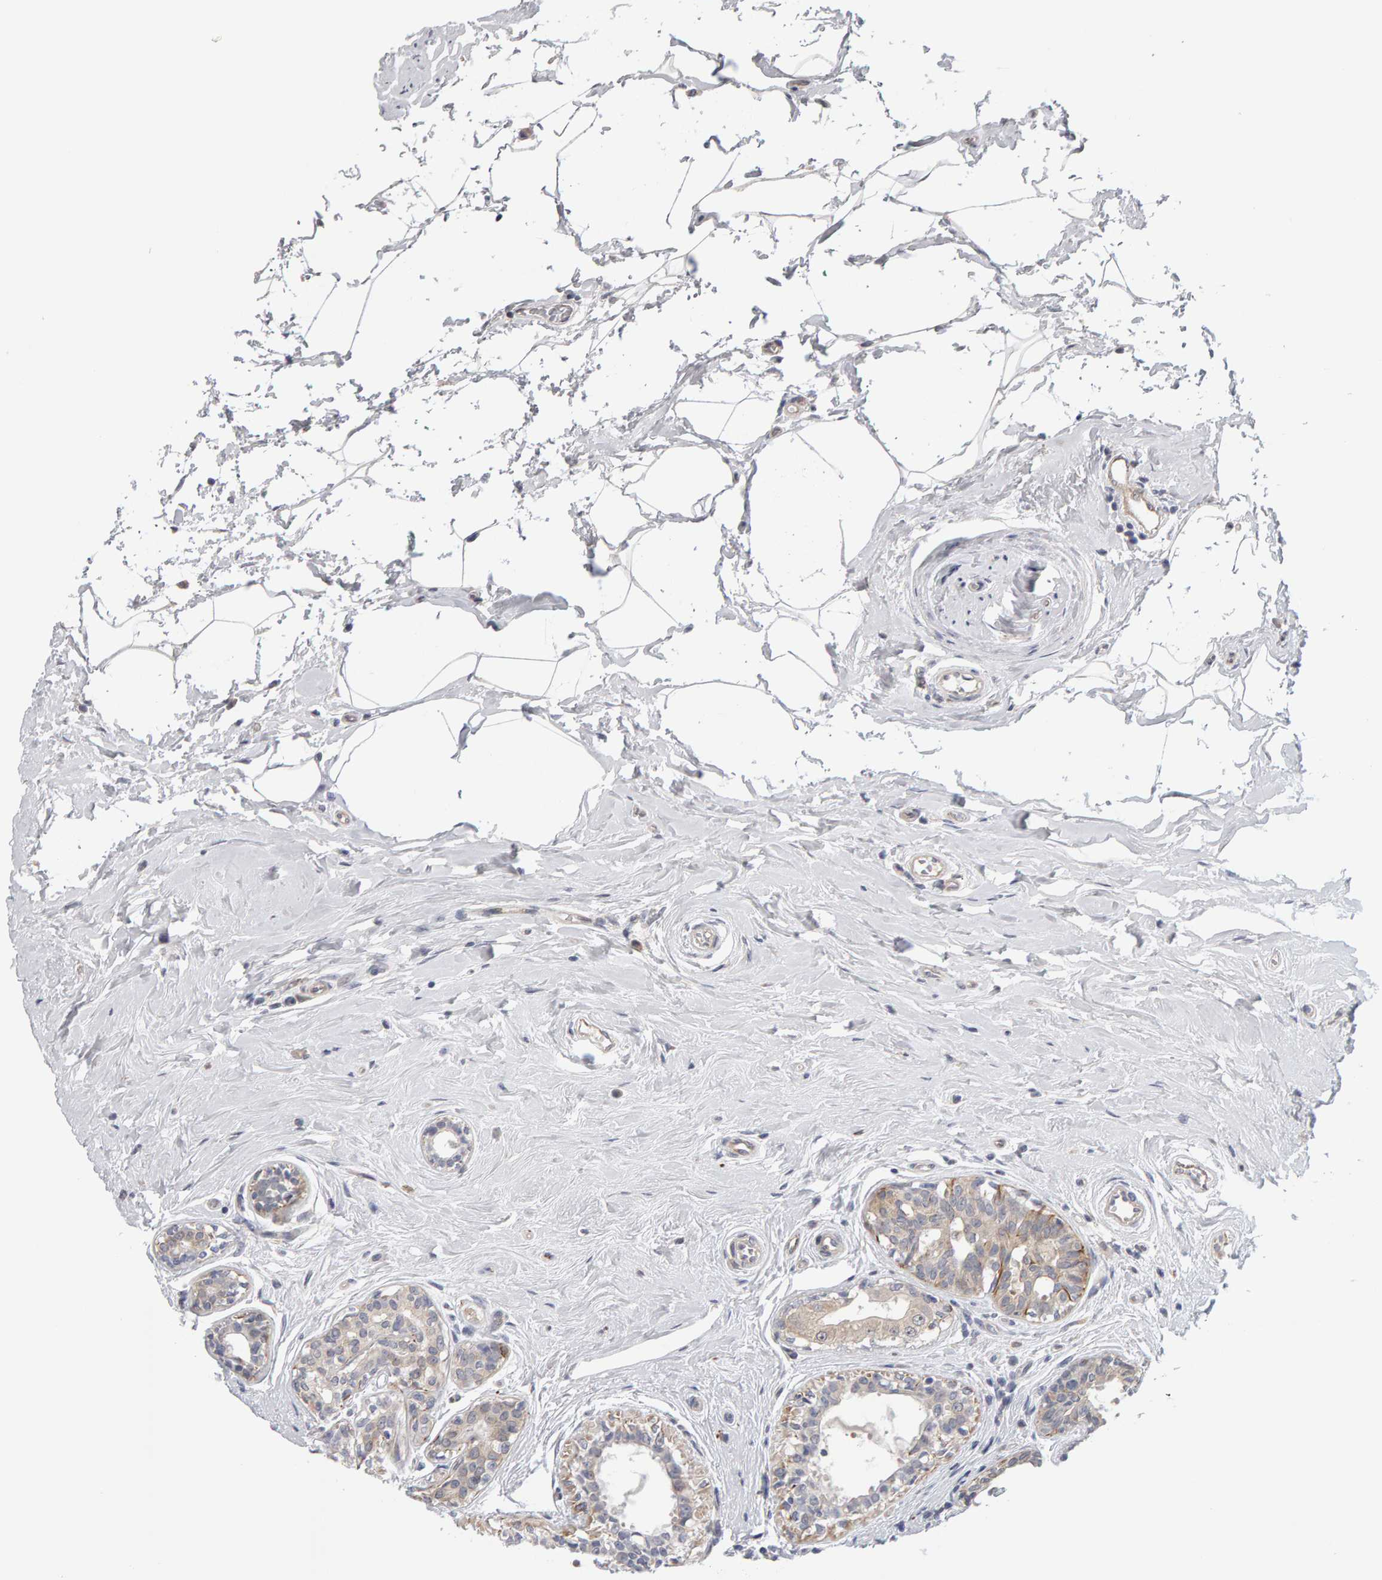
{"staining": {"intensity": "weak", "quantity": "<25%", "location": "cytoplasmic/membranous"}, "tissue": "breast cancer", "cell_type": "Tumor cells", "image_type": "cancer", "snomed": [{"axis": "morphology", "description": "Duct carcinoma"}, {"axis": "topography", "description": "Breast"}], "caption": "An immunohistochemistry image of breast cancer (infiltrating ductal carcinoma) is shown. There is no staining in tumor cells of breast cancer (infiltrating ductal carcinoma). (DAB IHC visualized using brightfield microscopy, high magnification).", "gene": "MSRA", "patient": {"sex": "female", "age": 55}}